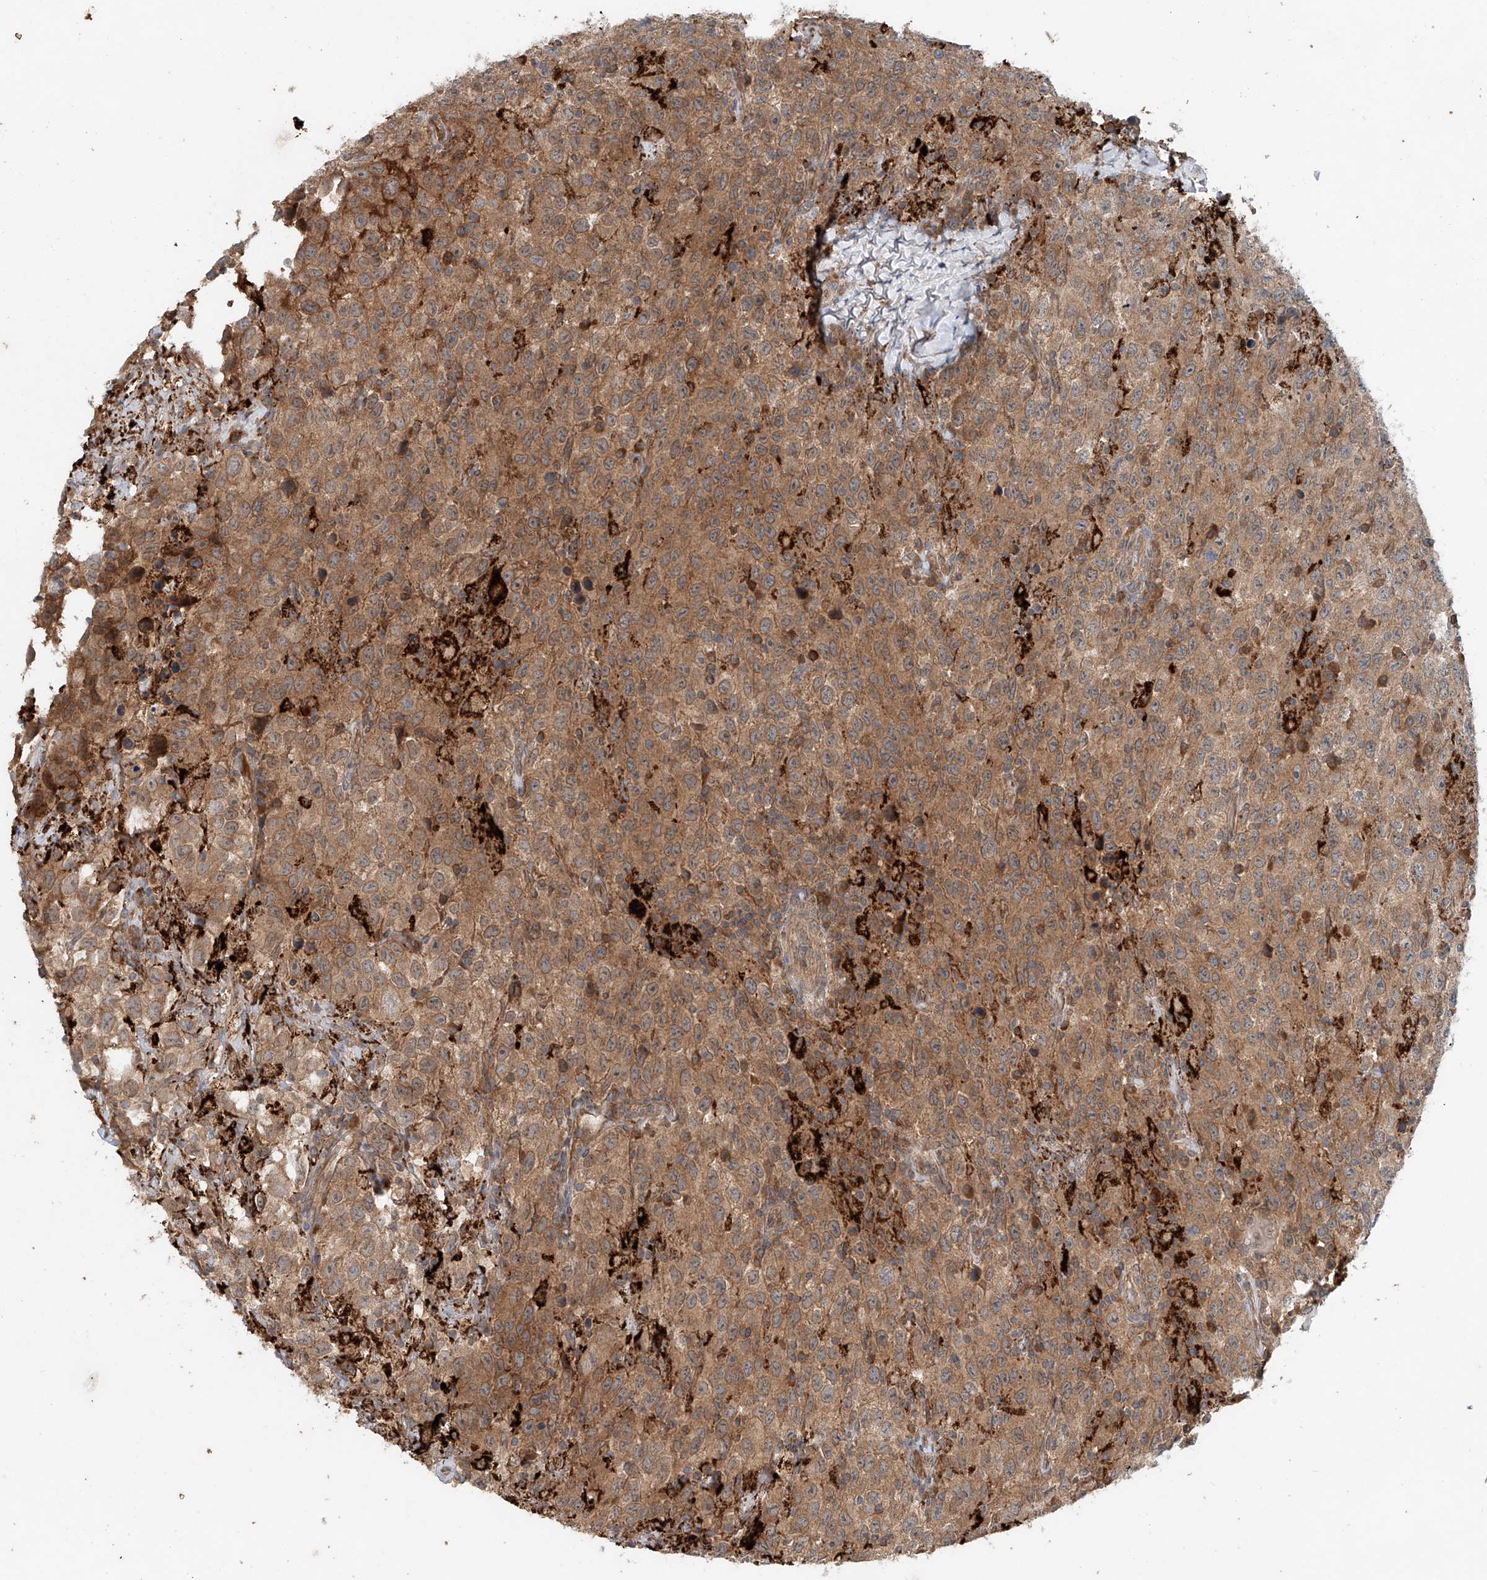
{"staining": {"intensity": "moderate", "quantity": ">75%", "location": "cytoplasmic/membranous"}, "tissue": "testis cancer", "cell_type": "Tumor cells", "image_type": "cancer", "snomed": [{"axis": "morphology", "description": "Seminoma, NOS"}, {"axis": "topography", "description": "Testis"}], "caption": "A histopathology image of human seminoma (testis) stained for a protein displays moderate cytoplasmic/membranous brown staining in tumor cells. Using DAB (3,3'-diaminobenzidine) (brown) and hematoxylin (blue) stains, captured at high magnification using brightfield microscopy.", "gene": "IER5", "patient": {"sex": "male", "age": 41}}